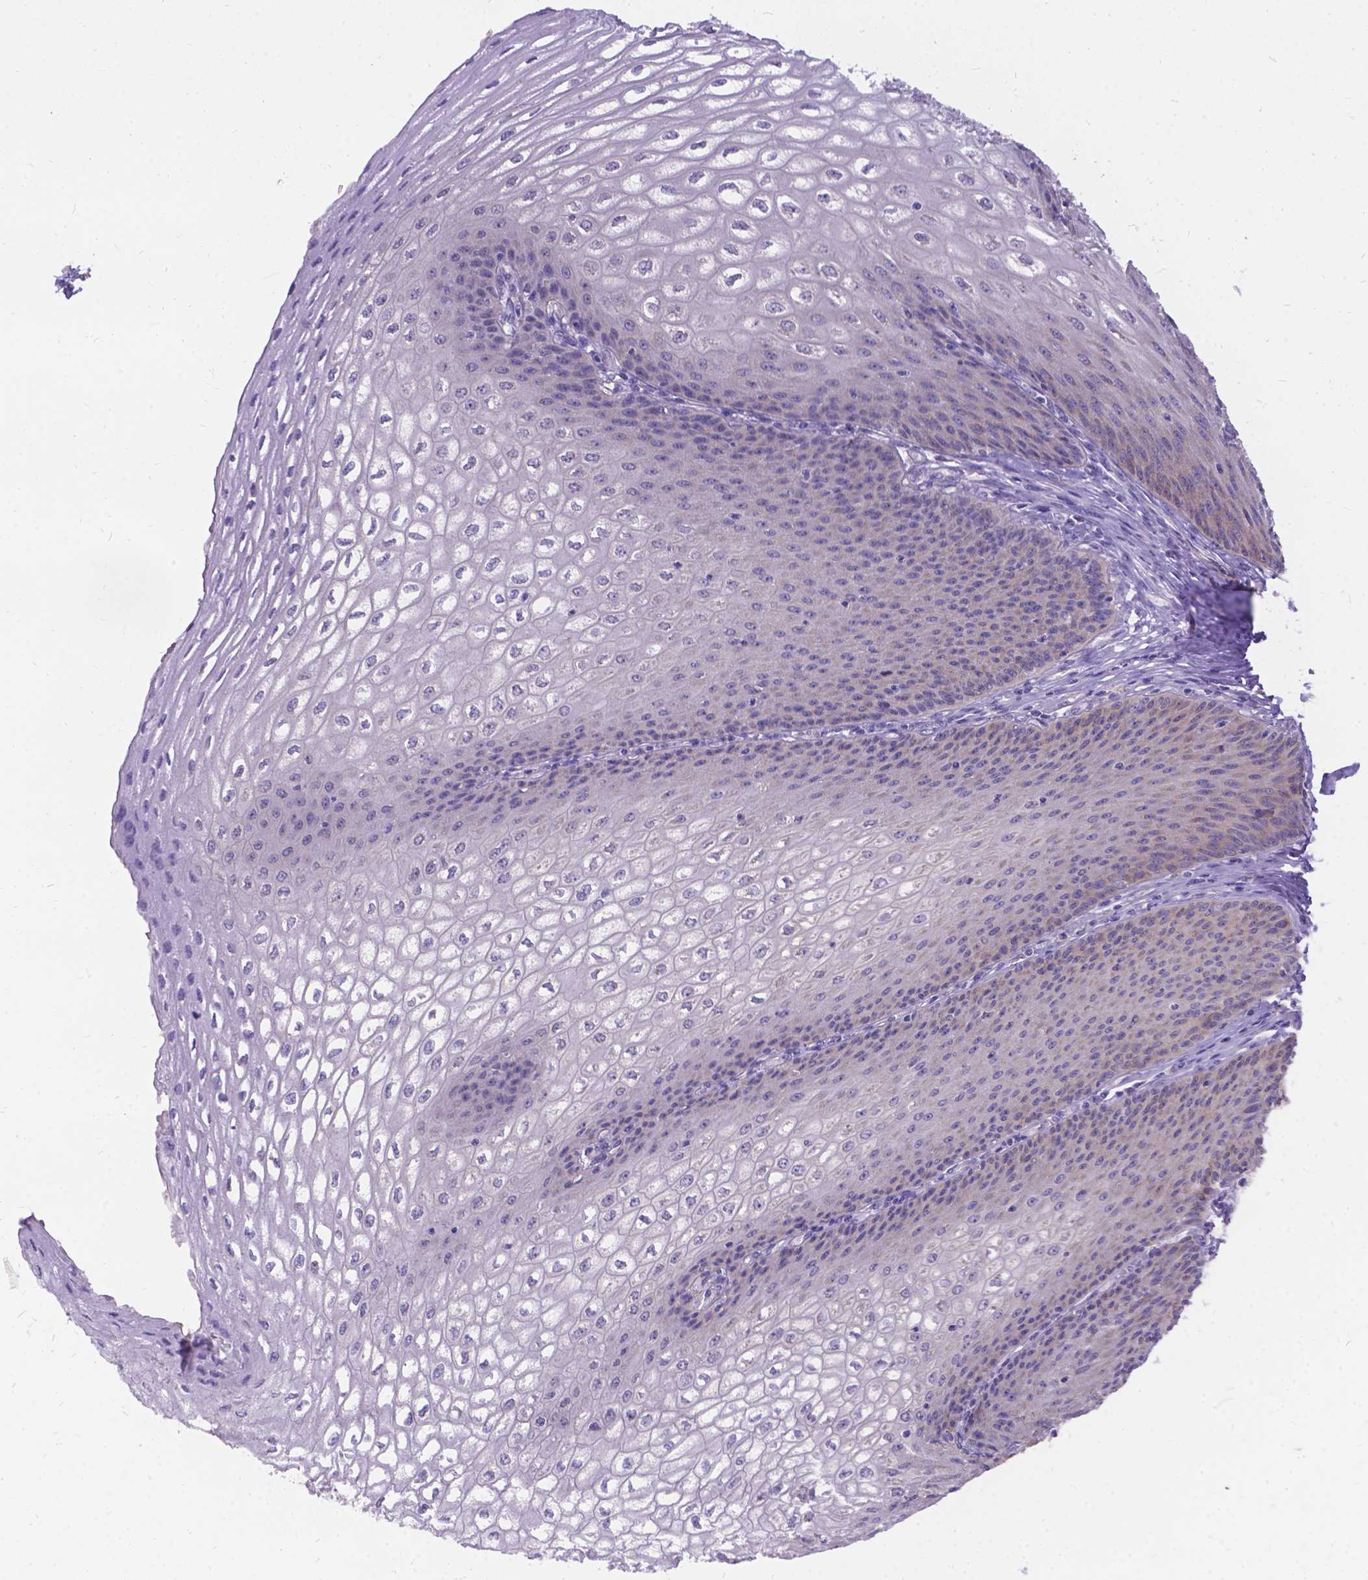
{"staining": {"intensity": "moderate", "quantity": "<25%", "location": "cytoplasmic/membranous"}, "tissue": "esophagus", "cell_type": "Squamous epithelial cells", "image_type": "normal", "snomed": [{"axis": "morphology", "description": "Normal tissue, NOS"}, {"axis": "topography", "description": "Esophagus"}], "caption": "This is a micrograph of immunohistochemistry (IHC) staining of normal esophagus, which shows moderate staining in the cytoplasmic/membranous of squamous epithelial cells.", "gene": "DENND6A", "patient": {"sex": "male", "age": 58}}